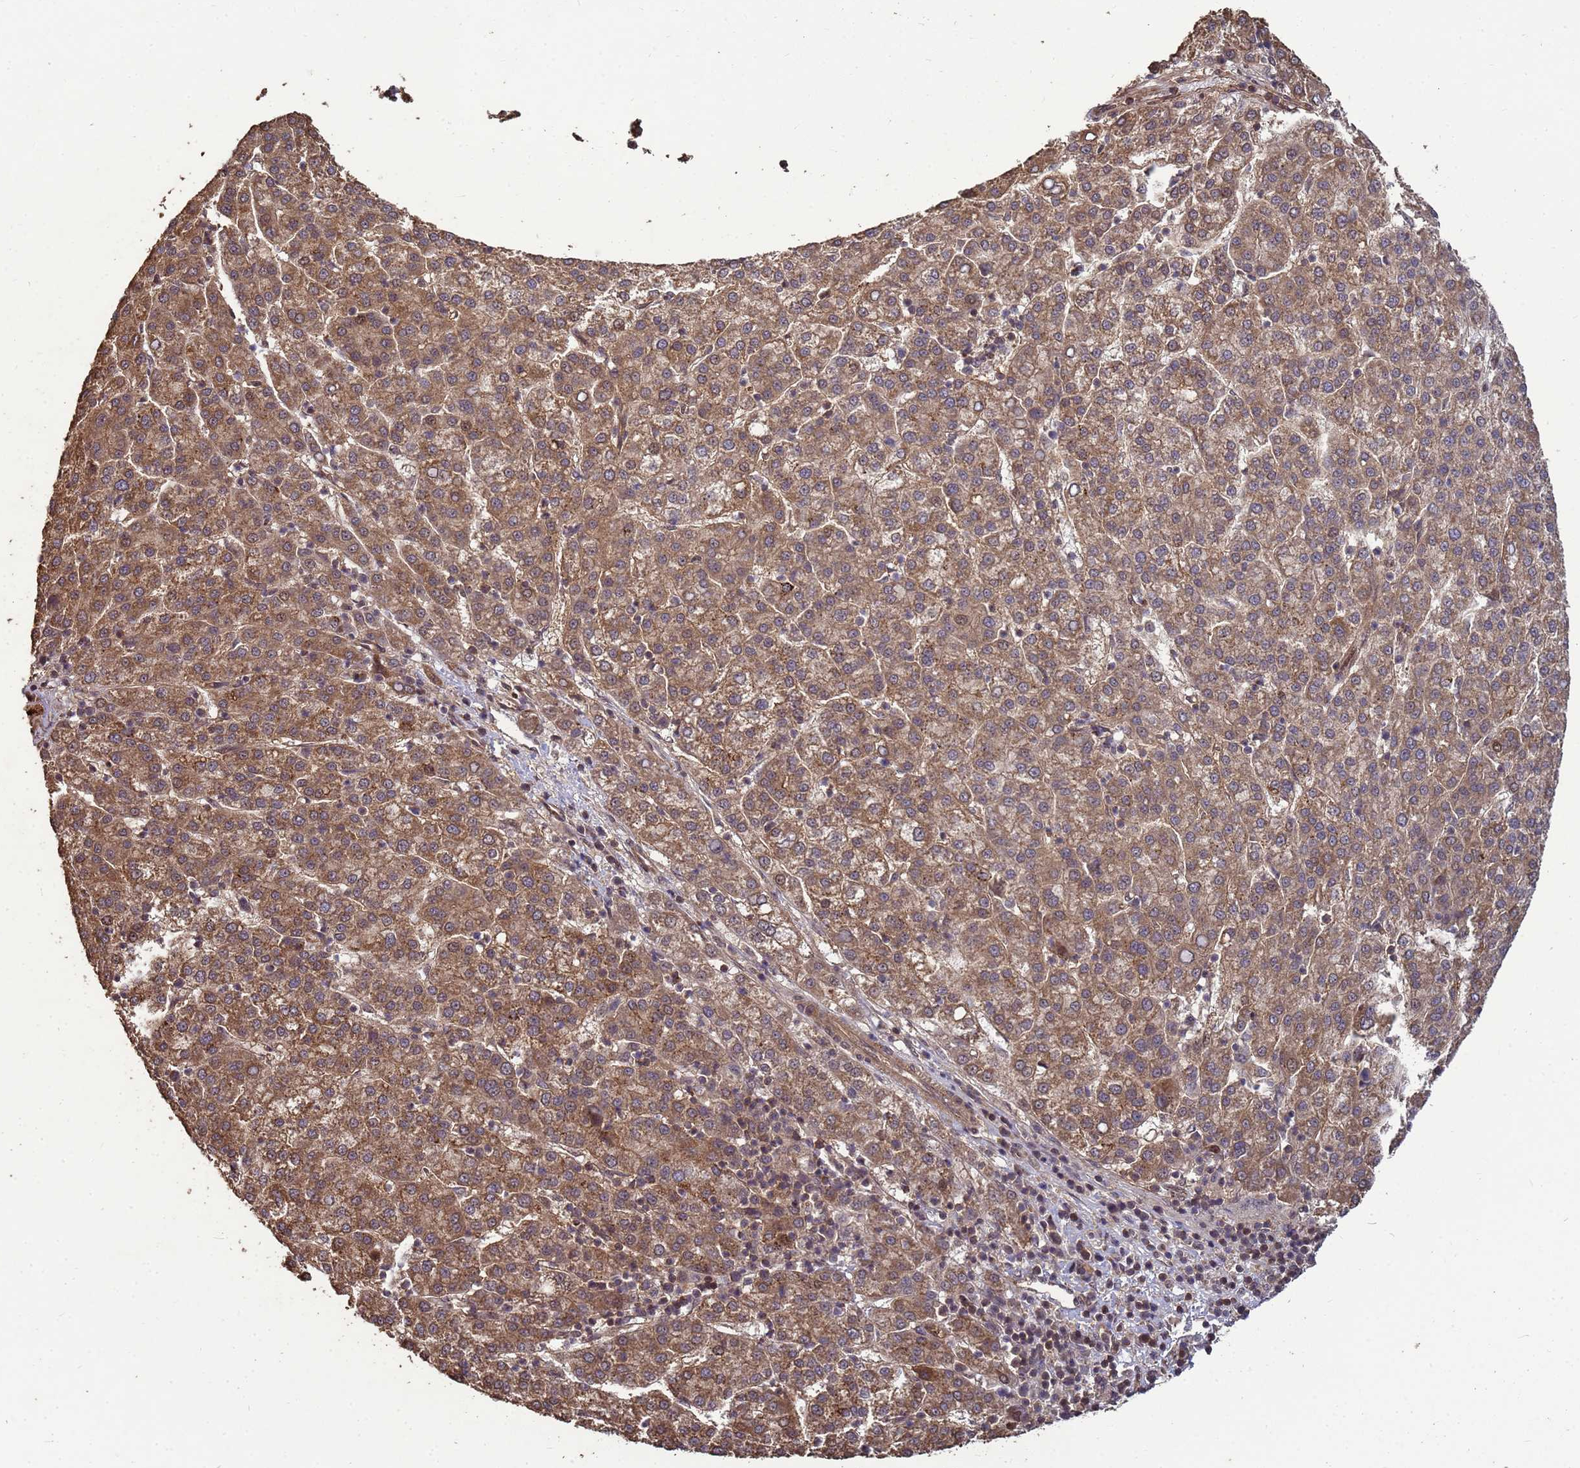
{"staining": {"intensity": "moderate", "quantity": ">75%", "location": "cytoplasmic/membranous"}, "tissue": "liver cancer", "cell_type": "Tumor cells", "image_type": "cancer", "snomed": [{"axis": "morphology", "description": "Carcinoma, Hepatocellular, NOS"}, {"axis": "topography", "description": "Liver"}], "caption": "A high-resolution histopathology image shows immunohistochemistry (IHC) staining of liver cancer, which reveals moderate cytoplasmic/membranous staining in about >75% of tumor cells.", "gene": "CRBN", "patient": {"sex": "female", "age": 58}}